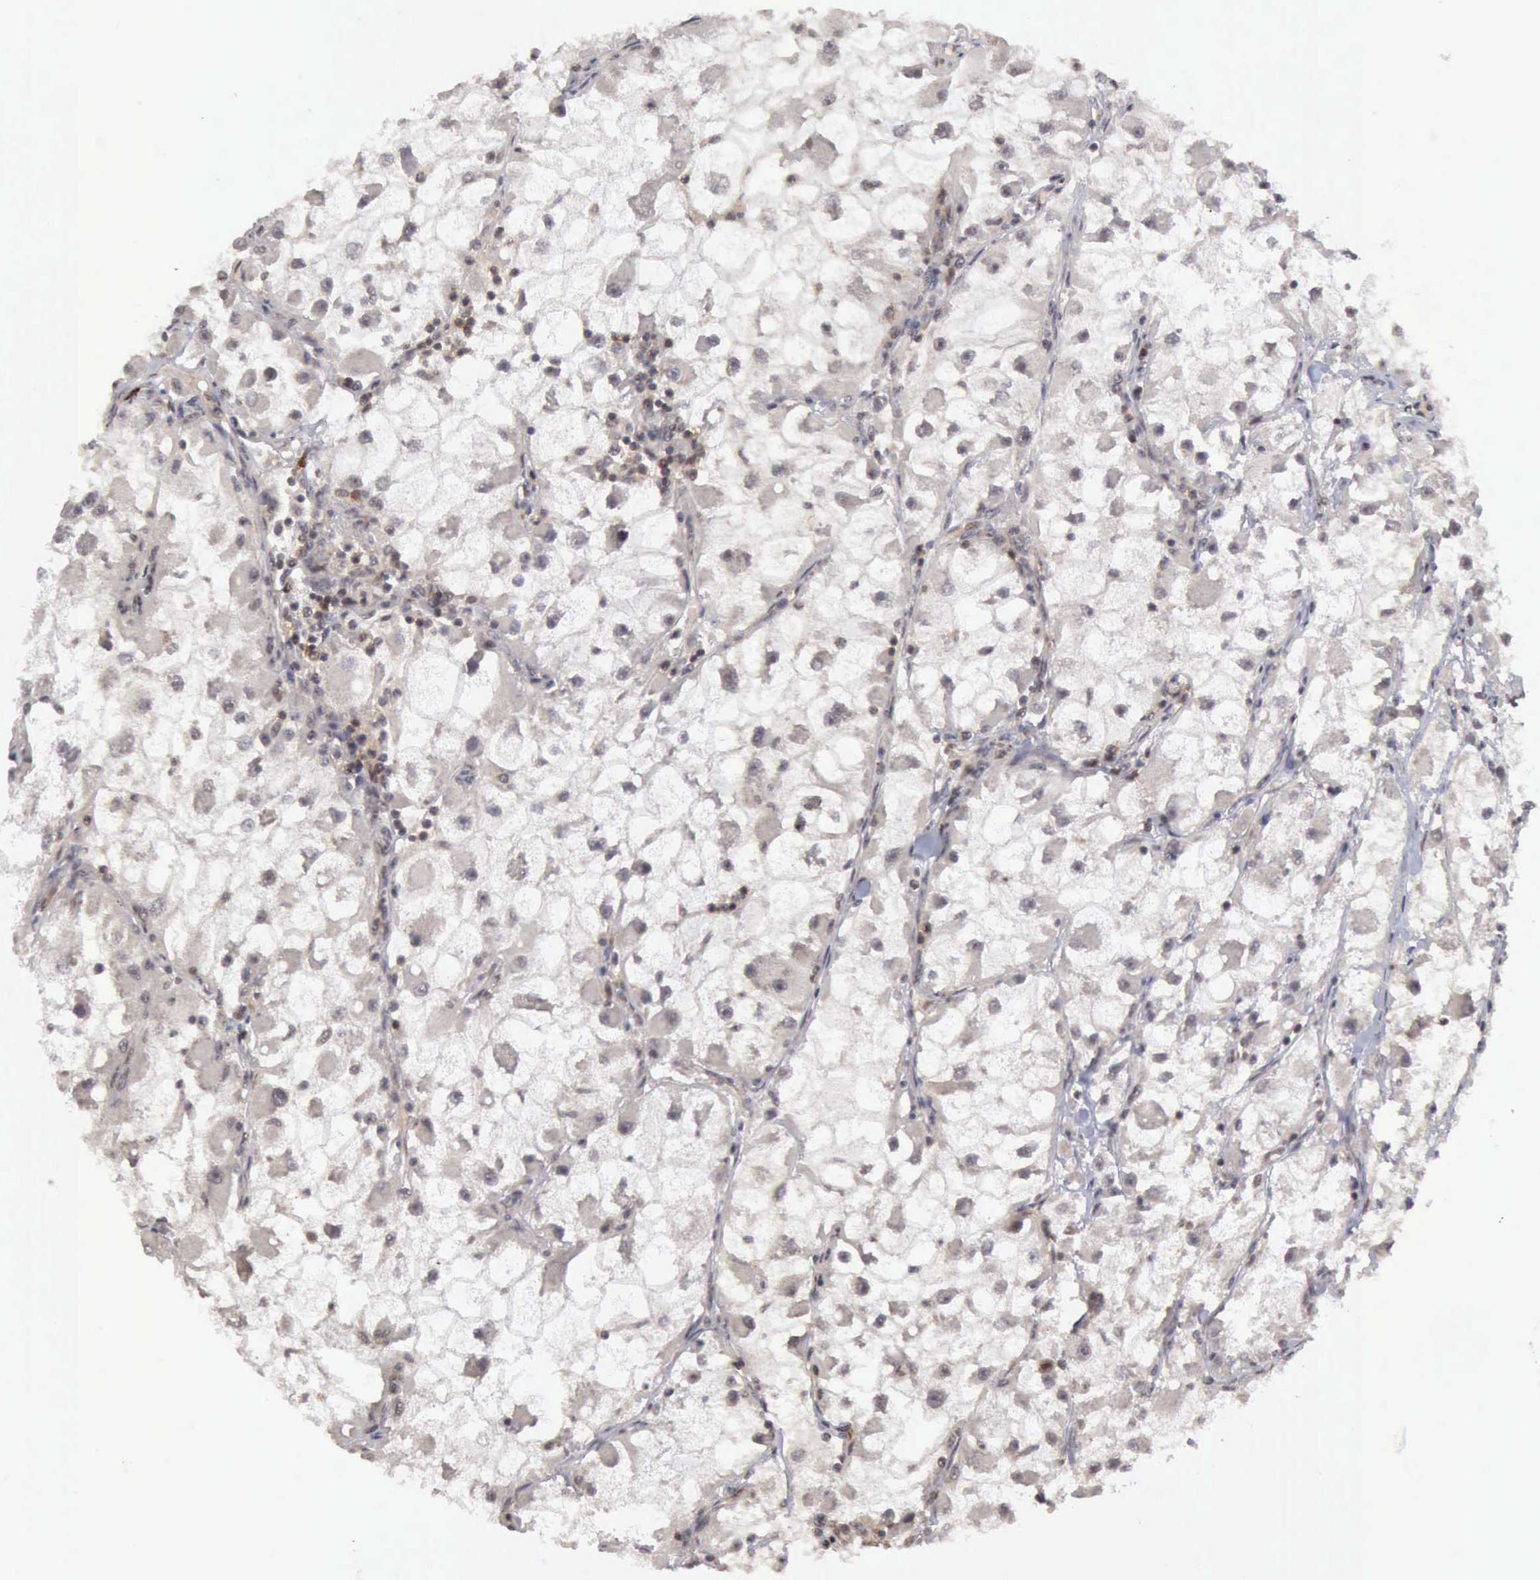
{"staining": {"intensity": "negative", "quantity": "none", "location": "none"}, "tissue": "renal cancer", "cell_type": "Tumor cells", "image_type": "cancer", "snomed": [{"axis": "morphology", "description": "Adenocarcinoma, NOS"}, {"axis": "topography", "description": "Kidney"}], "caption": "Image shows no protein staining in tumor cells of renal cancer (adenocarcinoma) tissue.", "gene": "CDKN2A", "patient": {"sex": "female", "age": 73}}